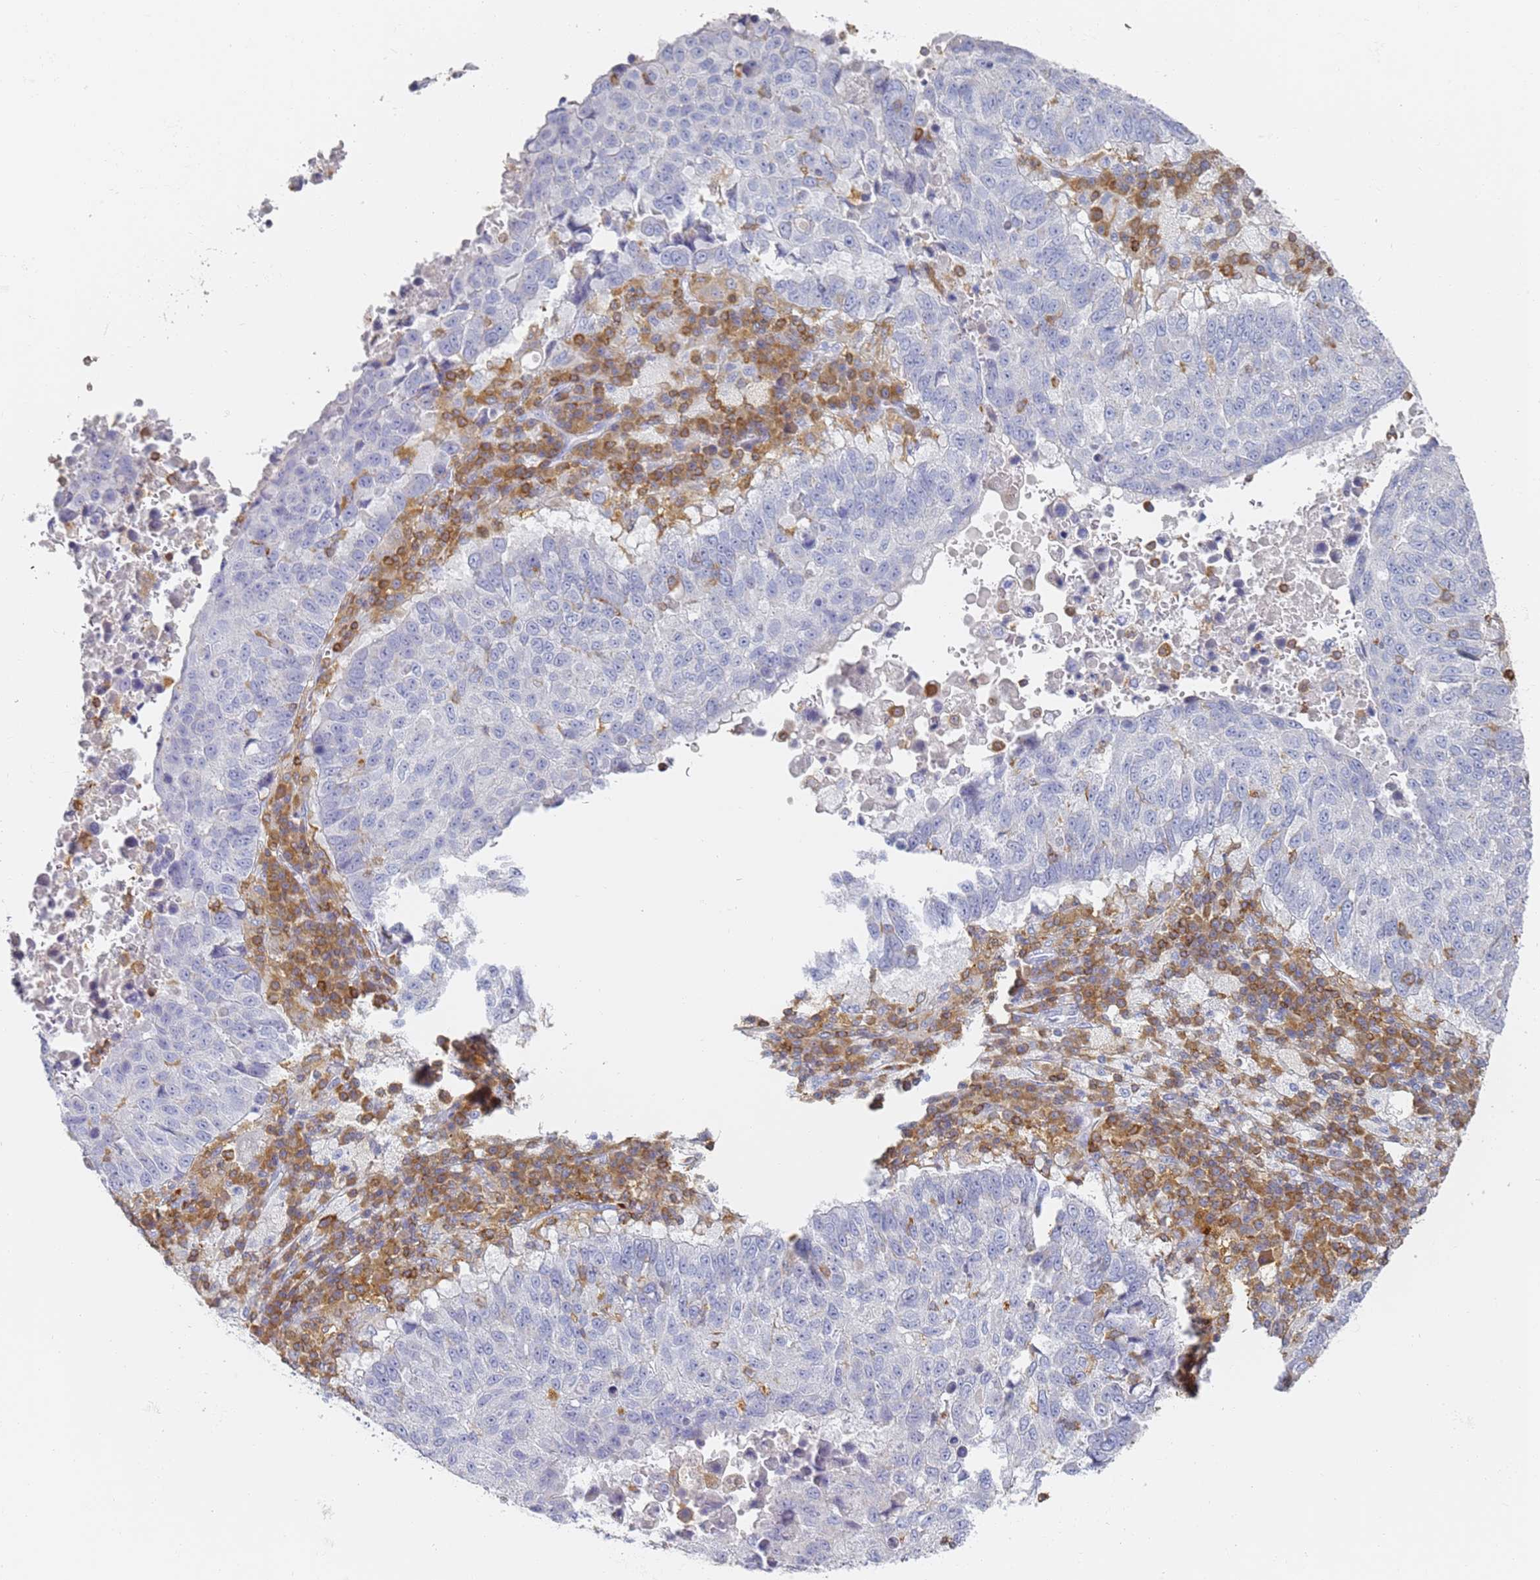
{"staining": {"intensity": "negative", "quantity": "none", "location": "none"}, "tissue": "lung cancer", "cell_type": "Tumor cells", "image_type": "cancer", "snomed": [{"axis": "morphology", "description": "Squamous cell carcinoma, NOS"}, {"axis": "topography", "description": "Lung"}], "caption": "IHC photomicrograph of neoplastic tissue: human lung squamous cell carcinoma stained with DAB exhibits no significant protein positivity in tumor cells.", "gene": "BIN2", "patient": {"sex": "male", "age": 73}}